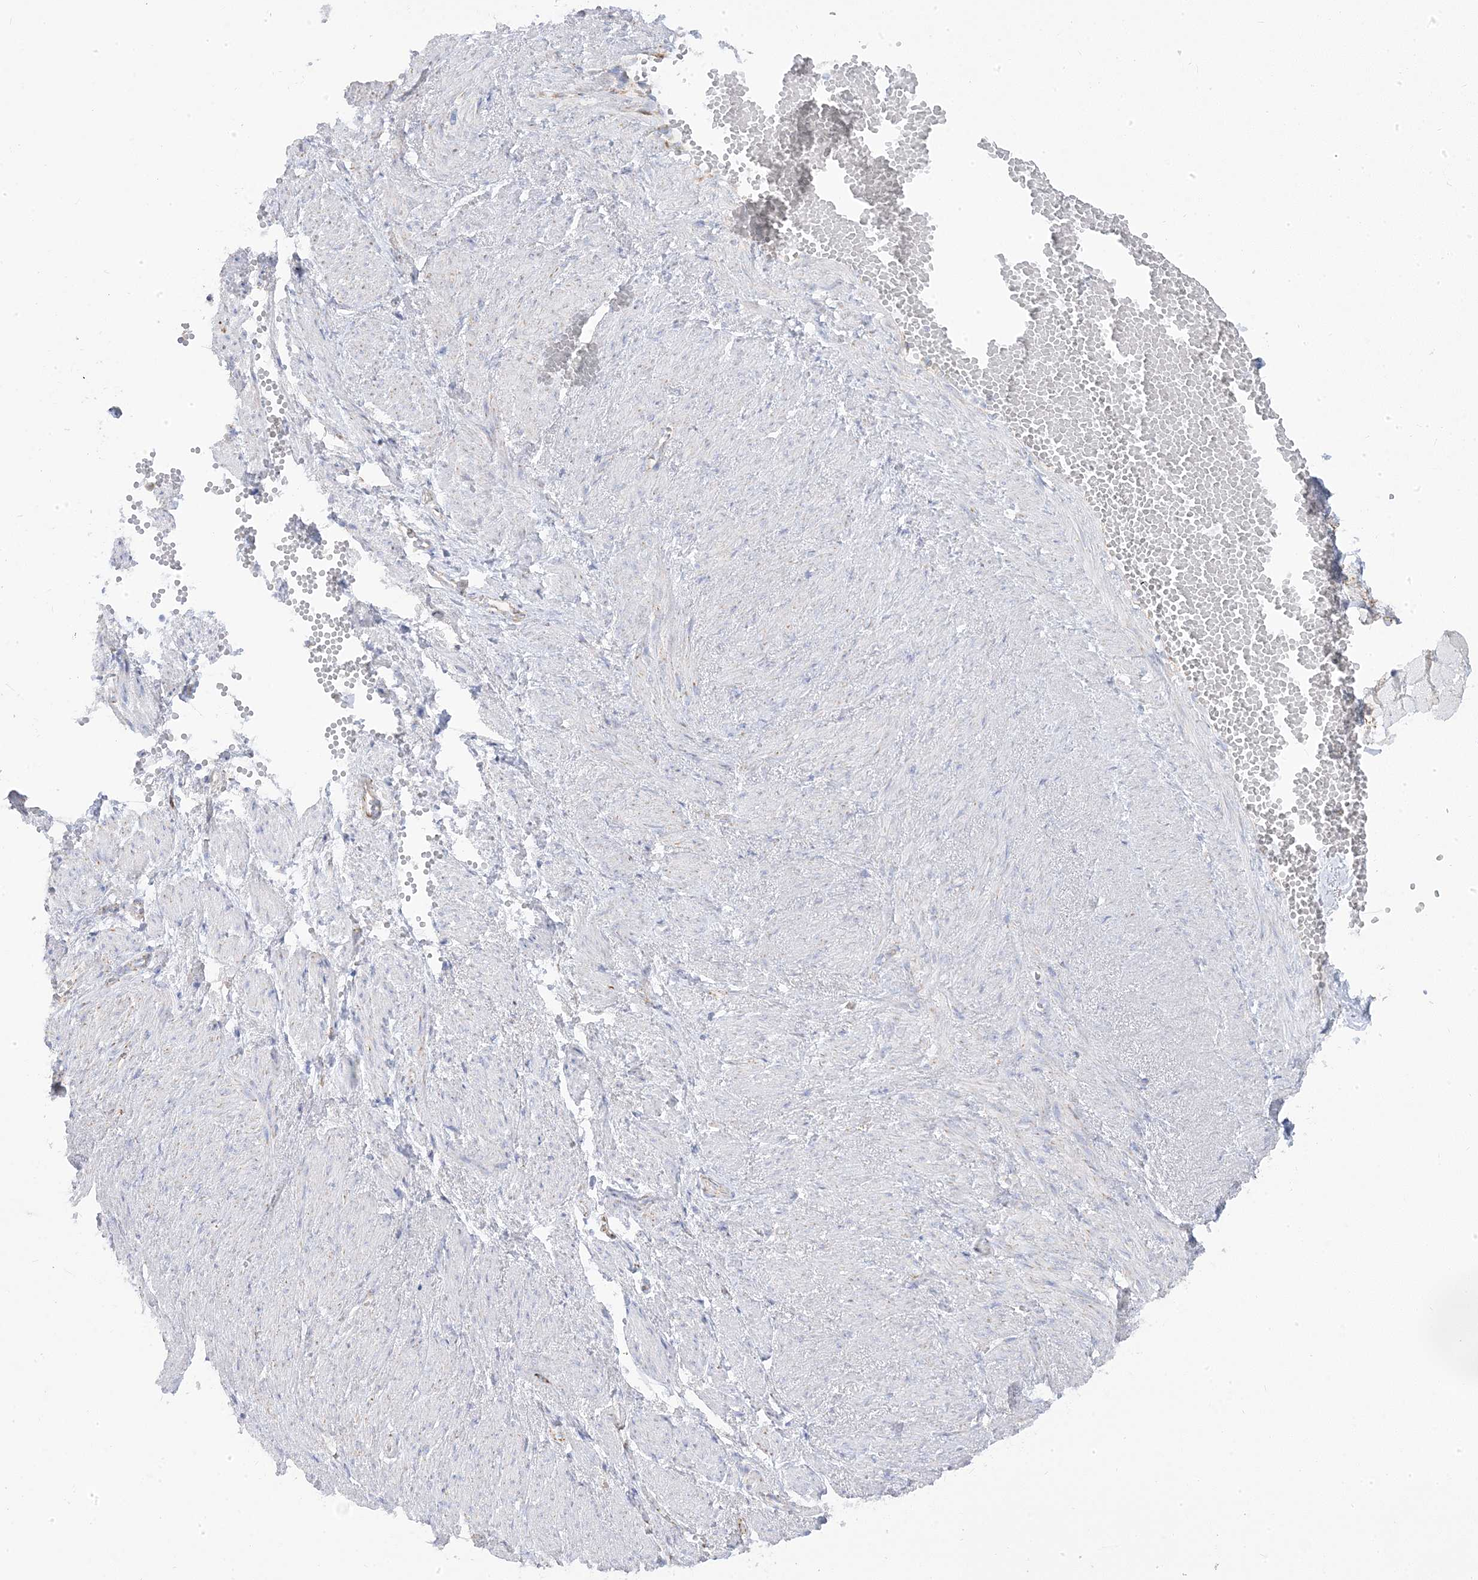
{"staining": {"intensity": "moderate", "quantity": ">75%", "location": "cytoplasmic/membranous"}, "tissue": "adipose tissue", "cell_type": "Adipocytes", "image_type": "normal", "snomed": [{"axis": "morphology", "description": "Normal tissue, NOS"}, {"axis": "topography", "description": "Smooth muscle"}, {"axis": "topography", "description": "Peripheral nerve tissue"}], "caption": "Normal adipose tissue reveals moderate cytoplasmic/membranous staining in approximately >75% of adipocytes, visualized by immunohistochemistry.", "gene": "PCCB", "patient": {"sex": "female", "age": 39}}